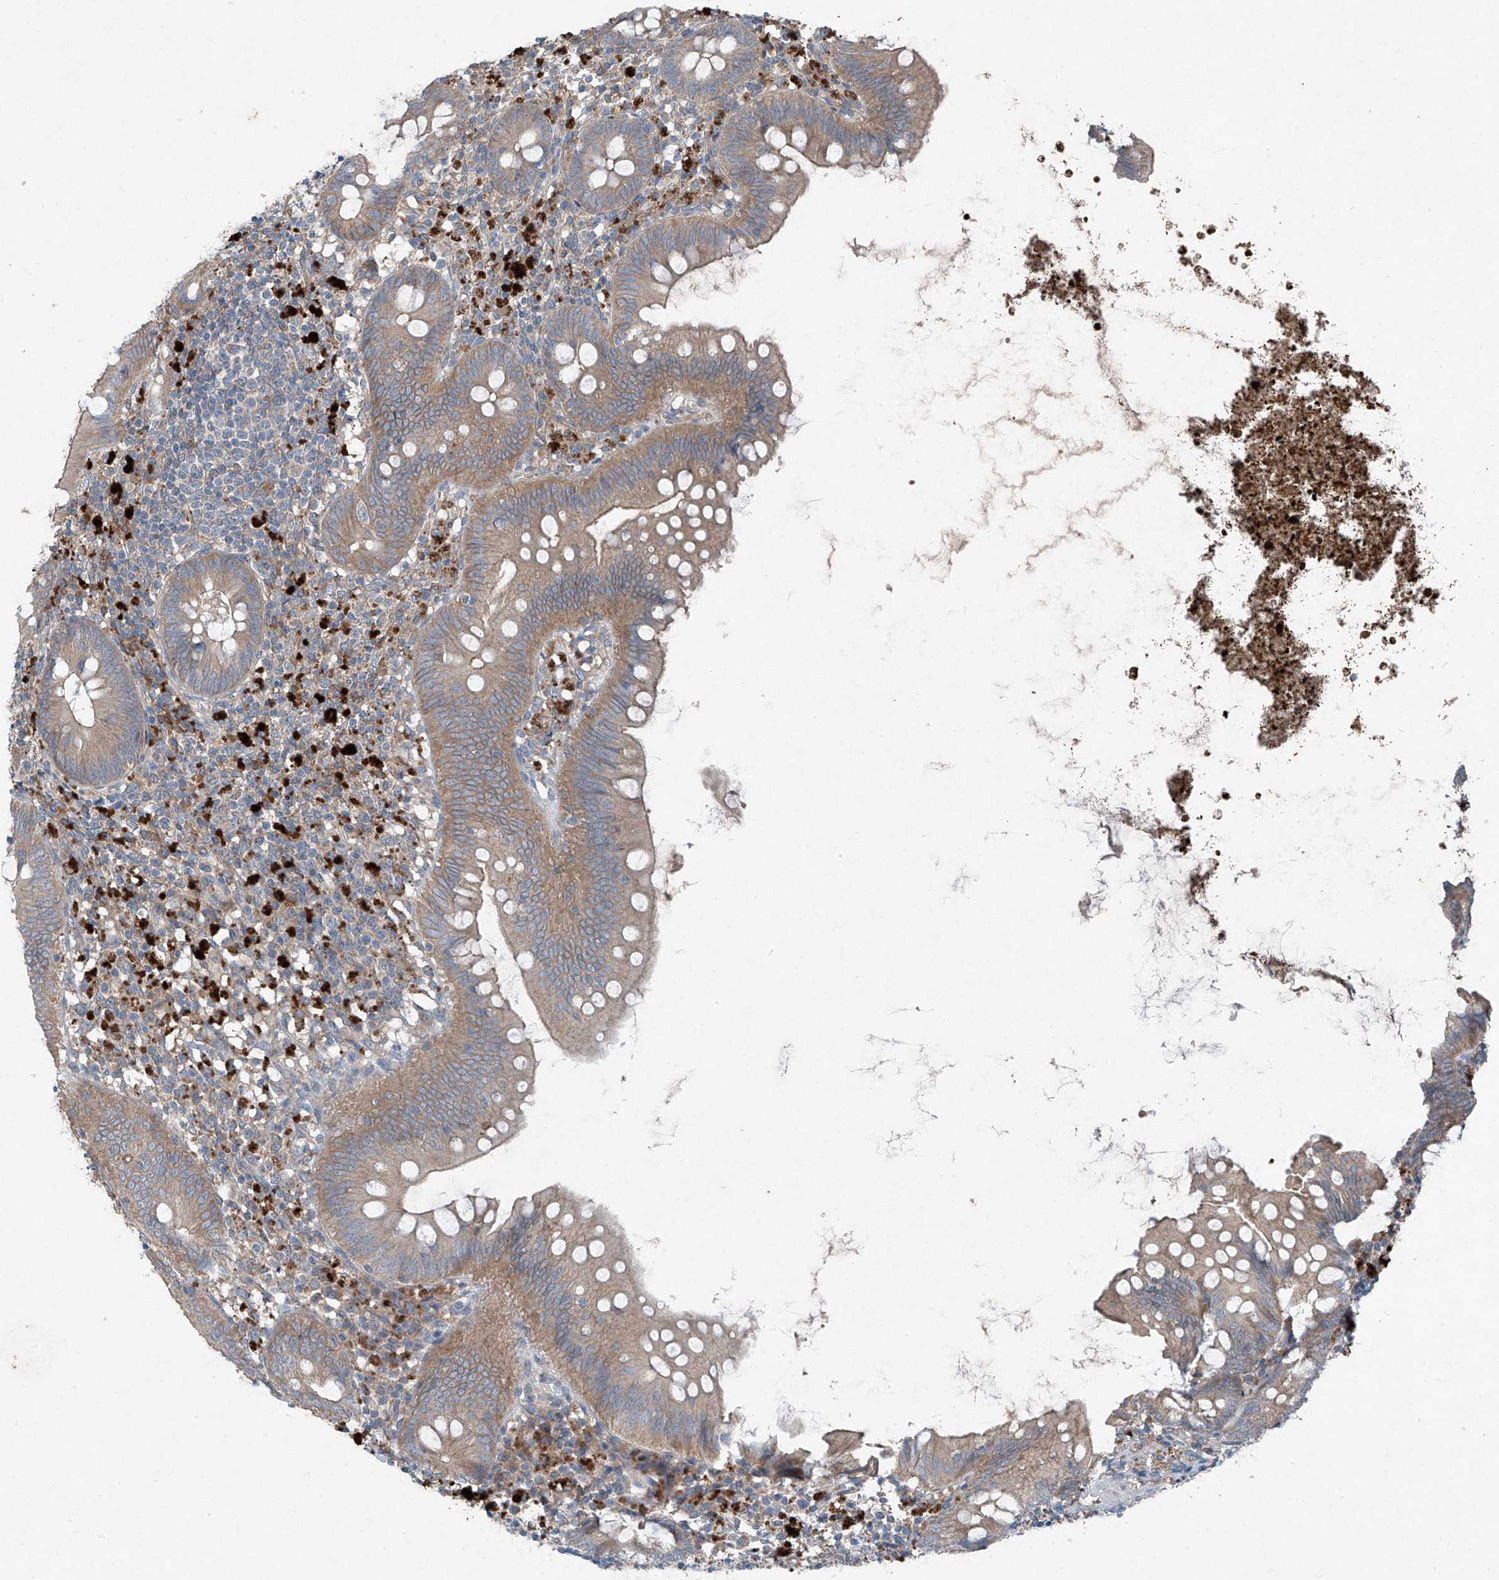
{"staining": {"intensity": "moderate", "quantity": "25%-75%", "location": "cytoplasmic/membranous"}, "tissue": "appendix", "cell_type": "Glandular cells", "image_type": "normal", "snomed": [{"axis": "morphology", "description": "Normal tissue, NOS"}, {"axis": "topography", "description": "Appendix"}], "caption": "Protein staining of benign appendix displays moderate cytoplasmic/membranous expression in approximately 25%-75% of glandular cells. Nuclei are stained in blue.", "gene": "FOXRED2", "patient": {"sex": "female", "age": 62}}